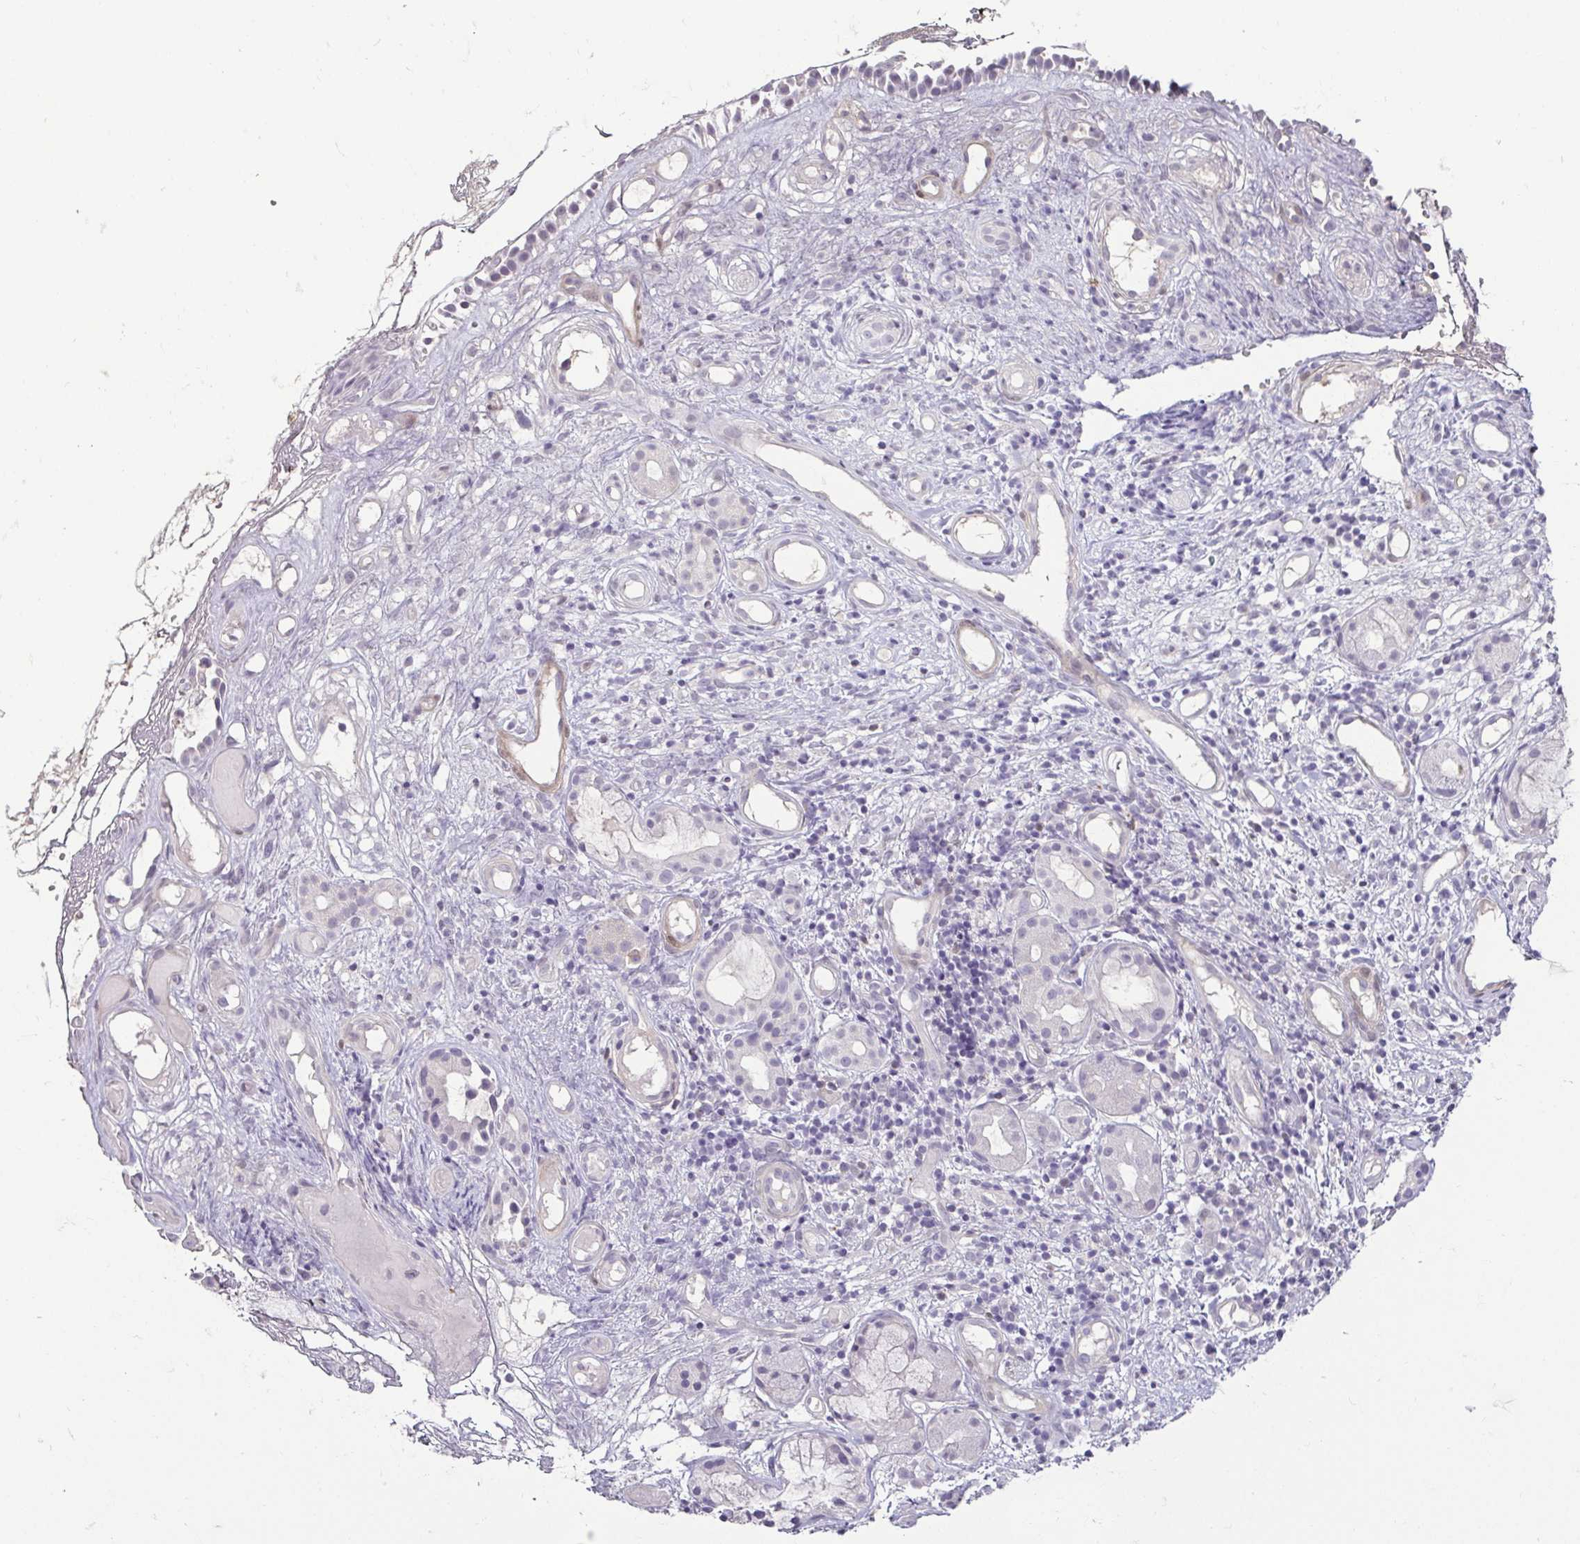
{"staining": {"intensity": "negative", "quantity": "none", "location": "none"}, "tissue": "nasopharynx", "cell_type": "Respiratory epithelial cells", "image_type": "normal", "snomed": [{"axis": "morphology", "description": "Normal tissue, NOS"}, {"axis": "morphology", "description": "Inflammation, NOS"}, {"axis": "topography", "description": "Nasopharynx"}], "caption": "Normal nasopharynx was stained to show a protein in brown. There is no significant staining in respiratory epithelial cells. Nuclei are stained in blue.", "gene": "HOPX", "patient": {"sex": "male", "age": 54}}